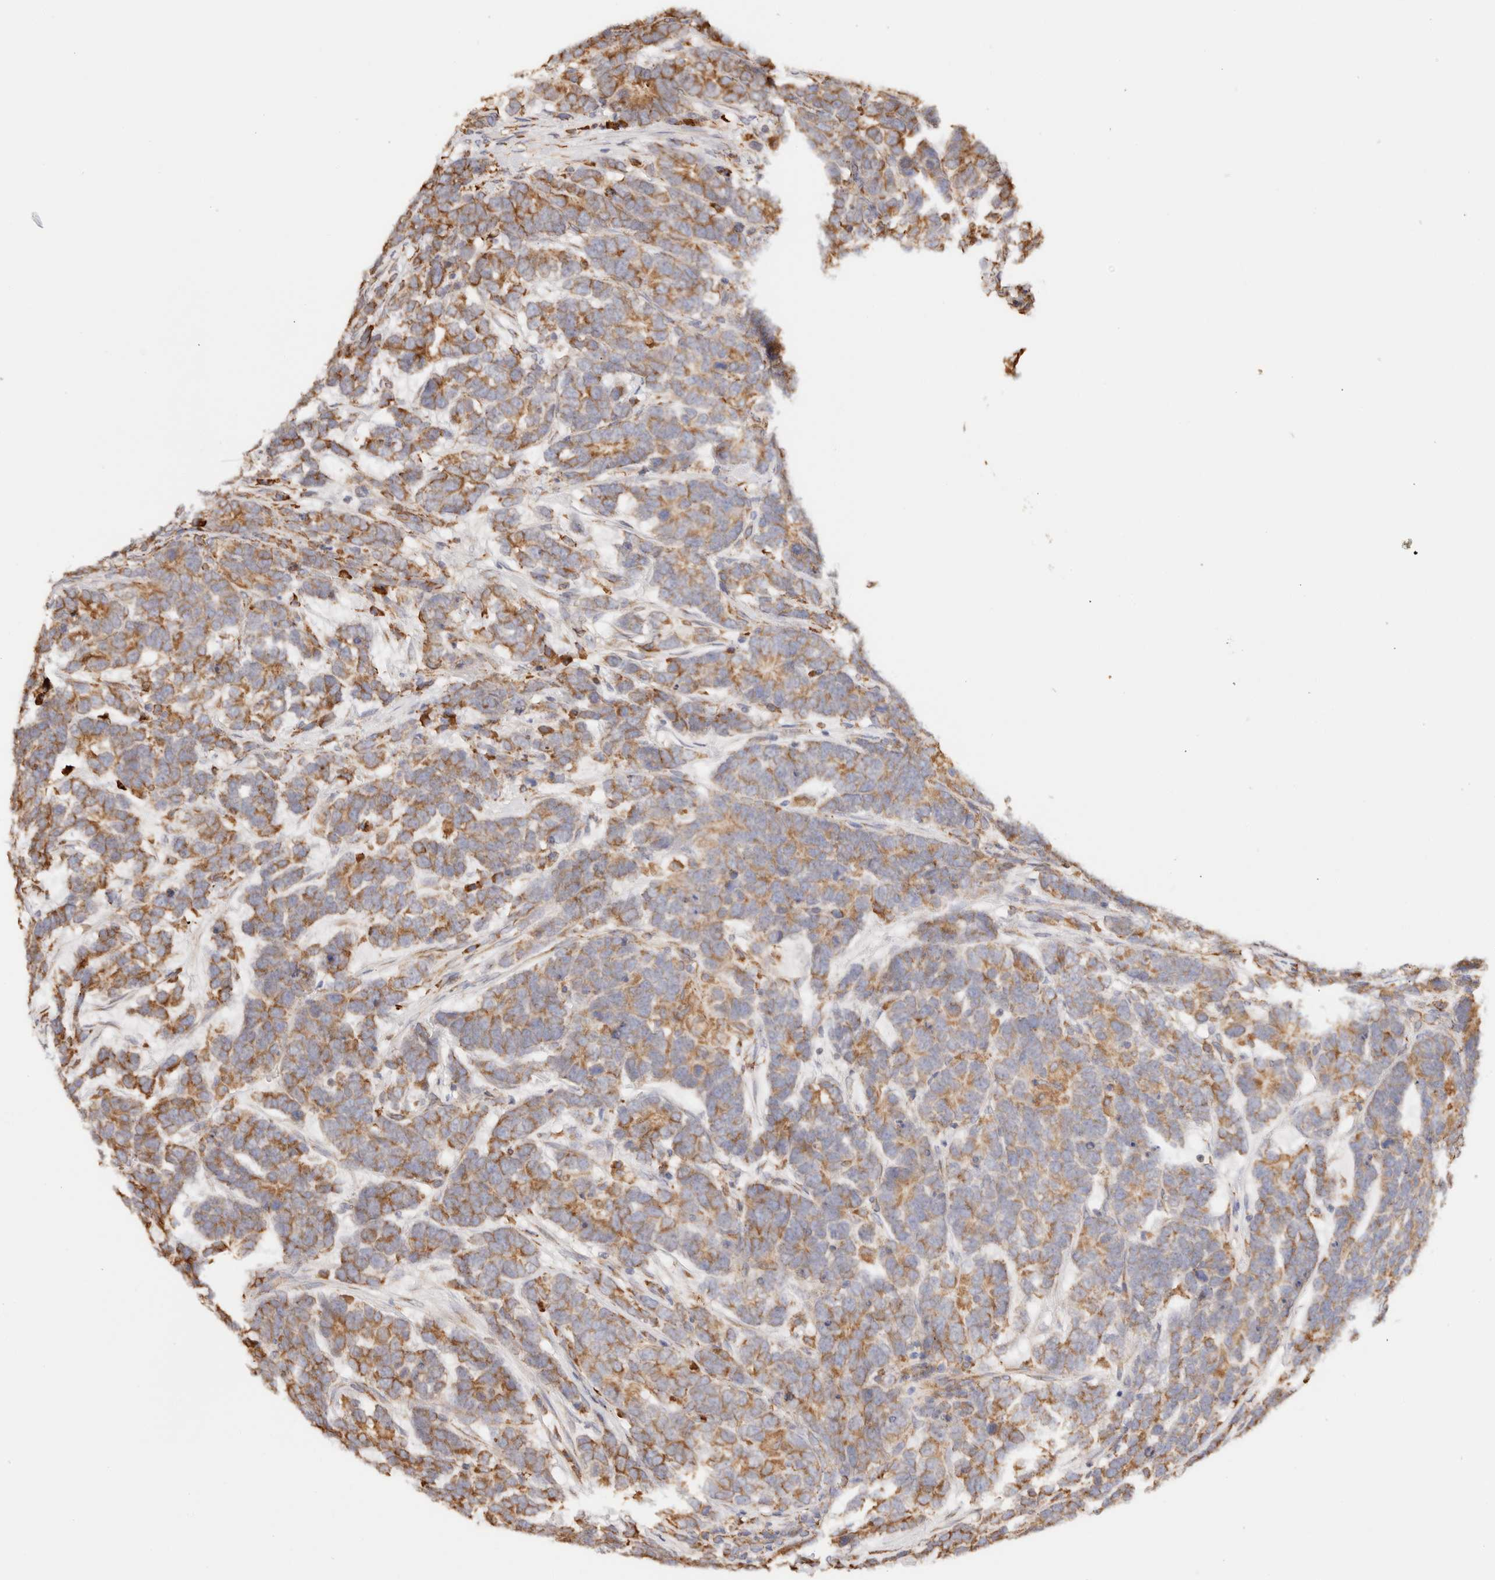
{"staining": {"intensity": "moderate", "quantity": ">75%", "location": "cytoplasmic/membranous"}, "tissue": "testis cancer", "cell_type": "Tumor cells", "image_type": "cancer", "snomed": [{"axis": "morphology", "description": "Carcinoma, Embryonal, NOS"}, {"axis": "topography", "description": "Testis"}], "caption": "Immunohistochemical staining of human embryonal carcinoma (testis) exhibits medium levels of moderate cytoplasmic/membranous protein staining in approximately >75% of tumor cells. The staining is performed using DAB brown chromogen to label protein expression. The nuclei are counter-stained blue using hematoxylin.", "gene": "FER", "patient": {"sex": "male", "age": 26}}